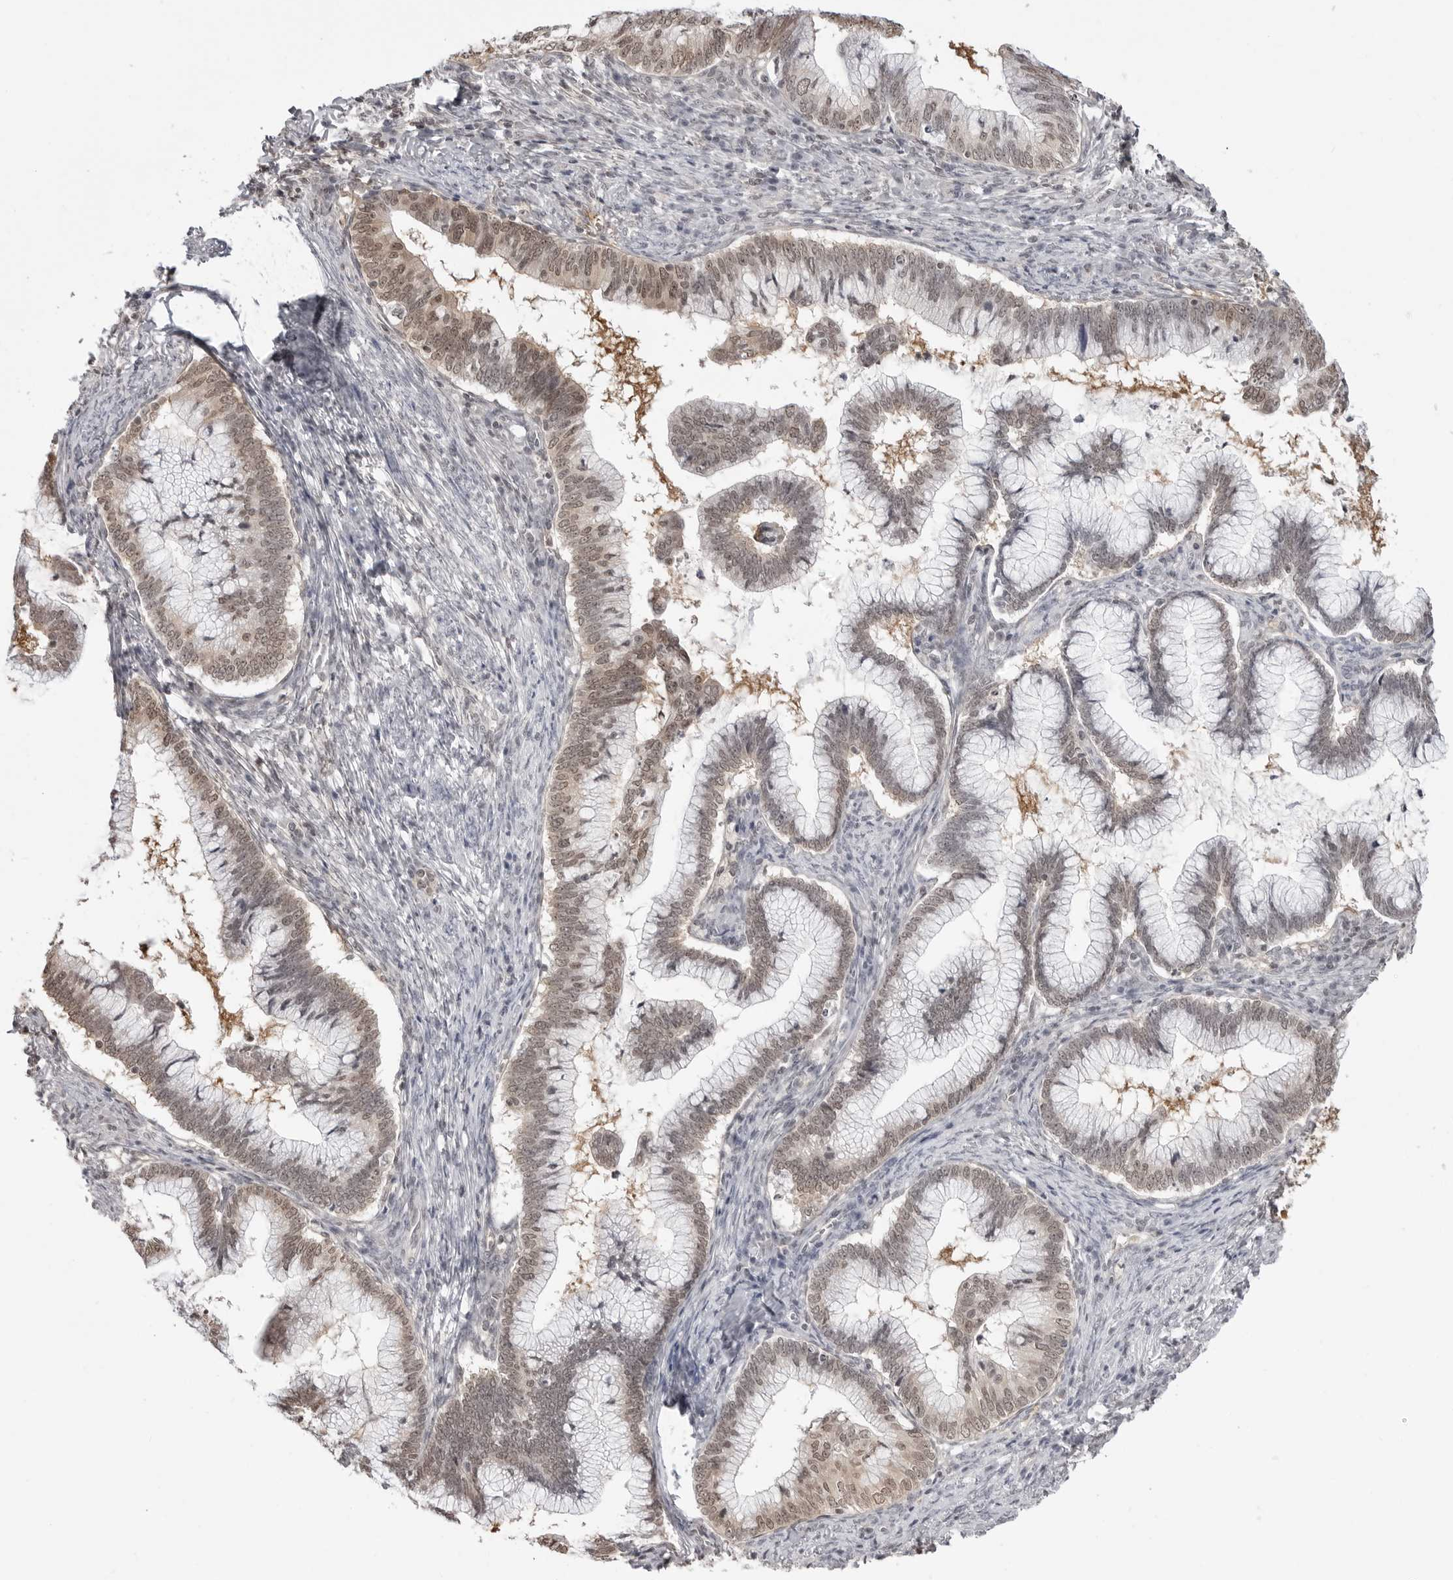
{"staining": {"intensity": "moderate", "quantity": ">75%", "location": "cytoplasmic/membranous,nuclear"}, "tissue": "cervical cancer", "cell_type": "Tumor cells", "image_type": "cancer", "snomed": [{"axis": "morphology", "description": "Adenocarcinoma, NOS"}, {"axis": "topography", "description": "Cervix"}], "caption": "DAB immunohistochemical staining of adenocarcinoma (cervical) displays moderate cytoplasmic/membranous and nuclear protein staining in approximately >75% of tumor cells.", "gene": "YWHAG", "patient": {"sex": "female", "age": 36}}